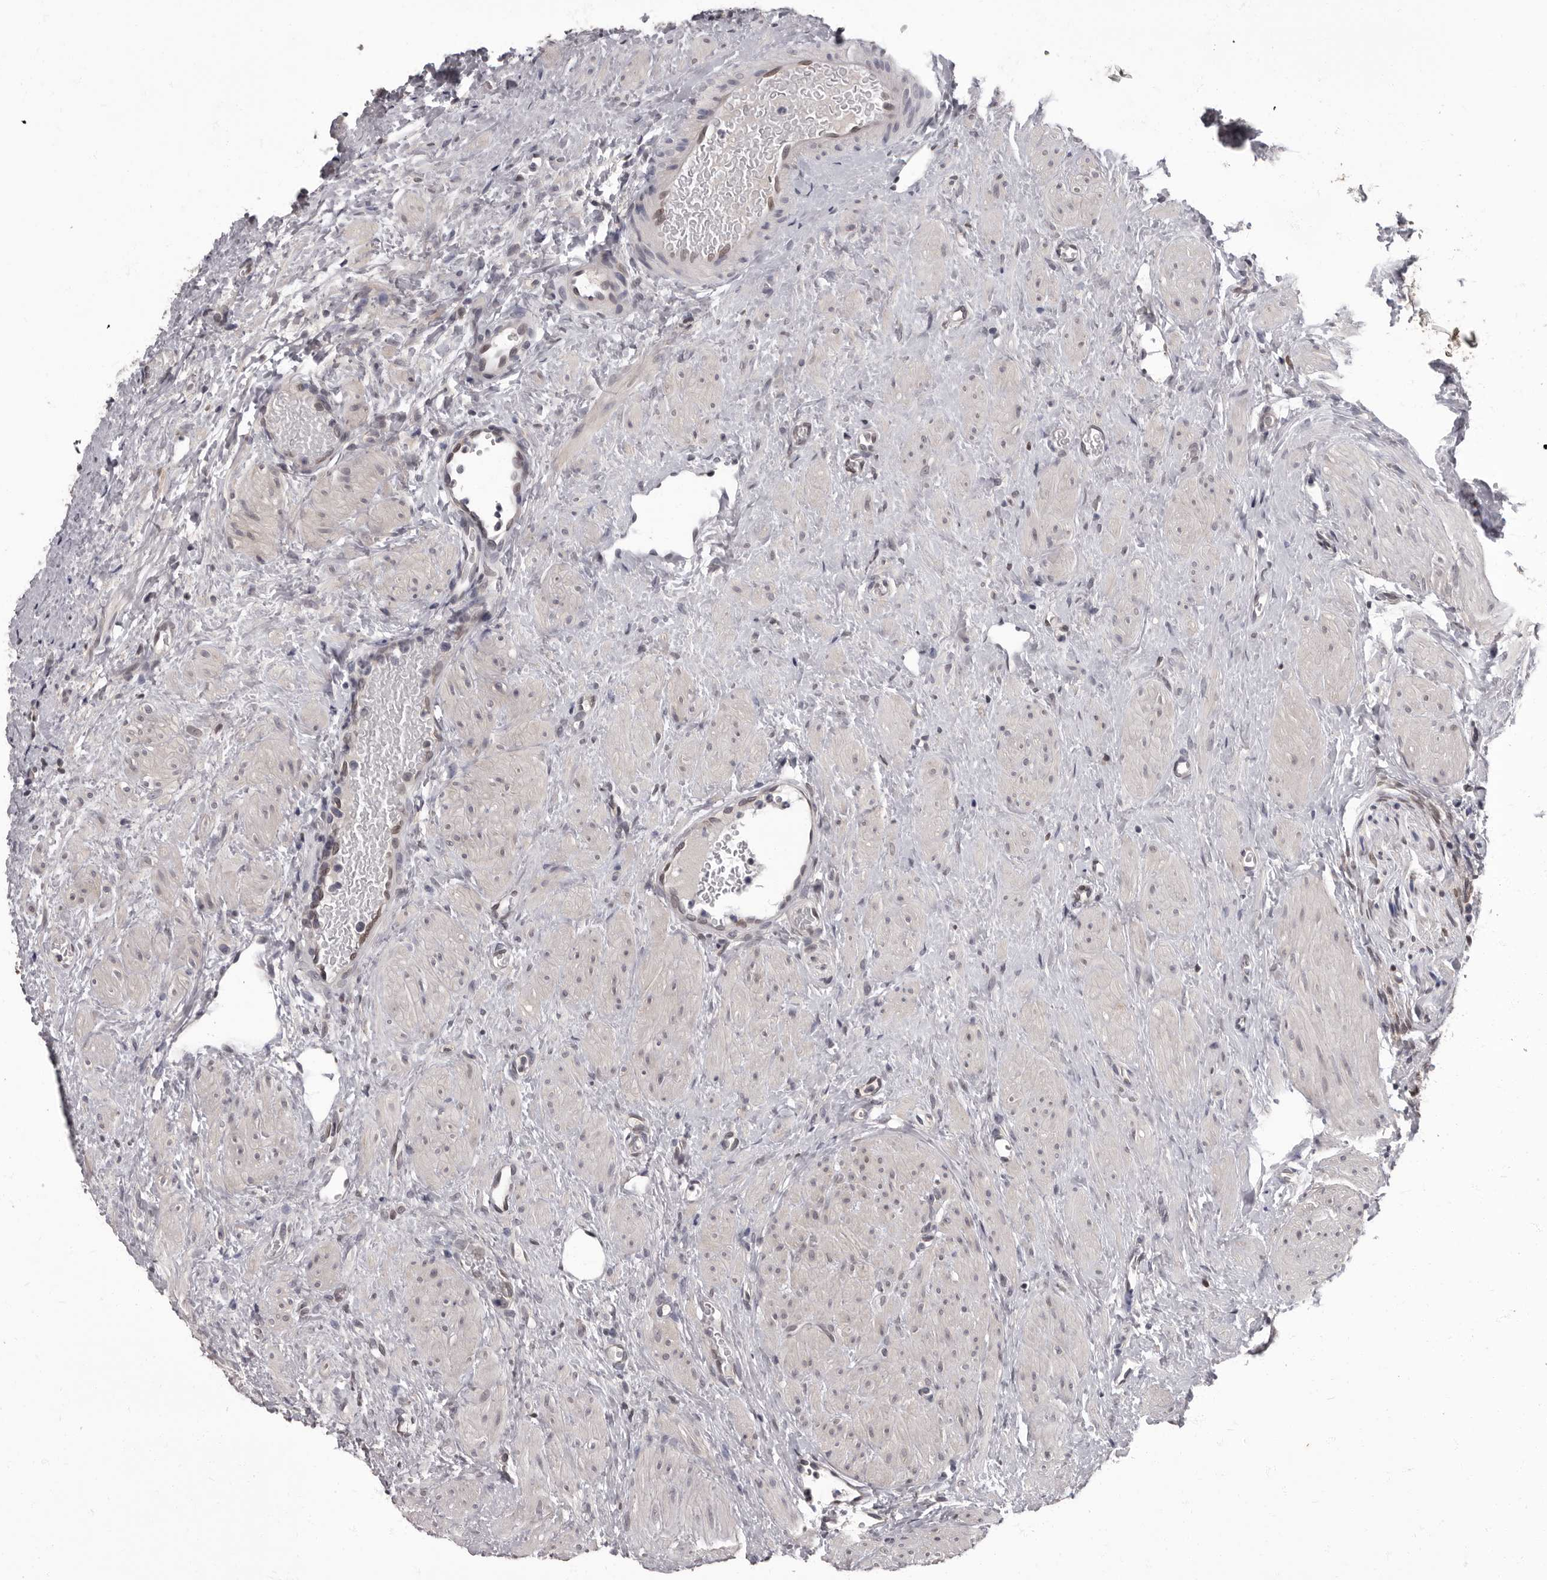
{"staining": {"intensity": "strong", "quantity": ">75%", "location": "cytoplasmic/membranous,nuclear"}, "tissue": "ovary", "cell_type": "Follicle cells", "image_type": "normal", "snomed": [{"axis": "morphology", "description": "Normal tissue, NOS"}, {"axis": "morphology", "description": "Cyst, NOS"}, {"axis": "topography", "description": "Ovary"}], "caption": "Protein analysis of normal ovary exhibits strong cytoplasmic/membranous,nuclear positivity in approximately >75% of follicle cells.", "gene": "C1orf50", "patient": {"sex": "female", "age": 33}}